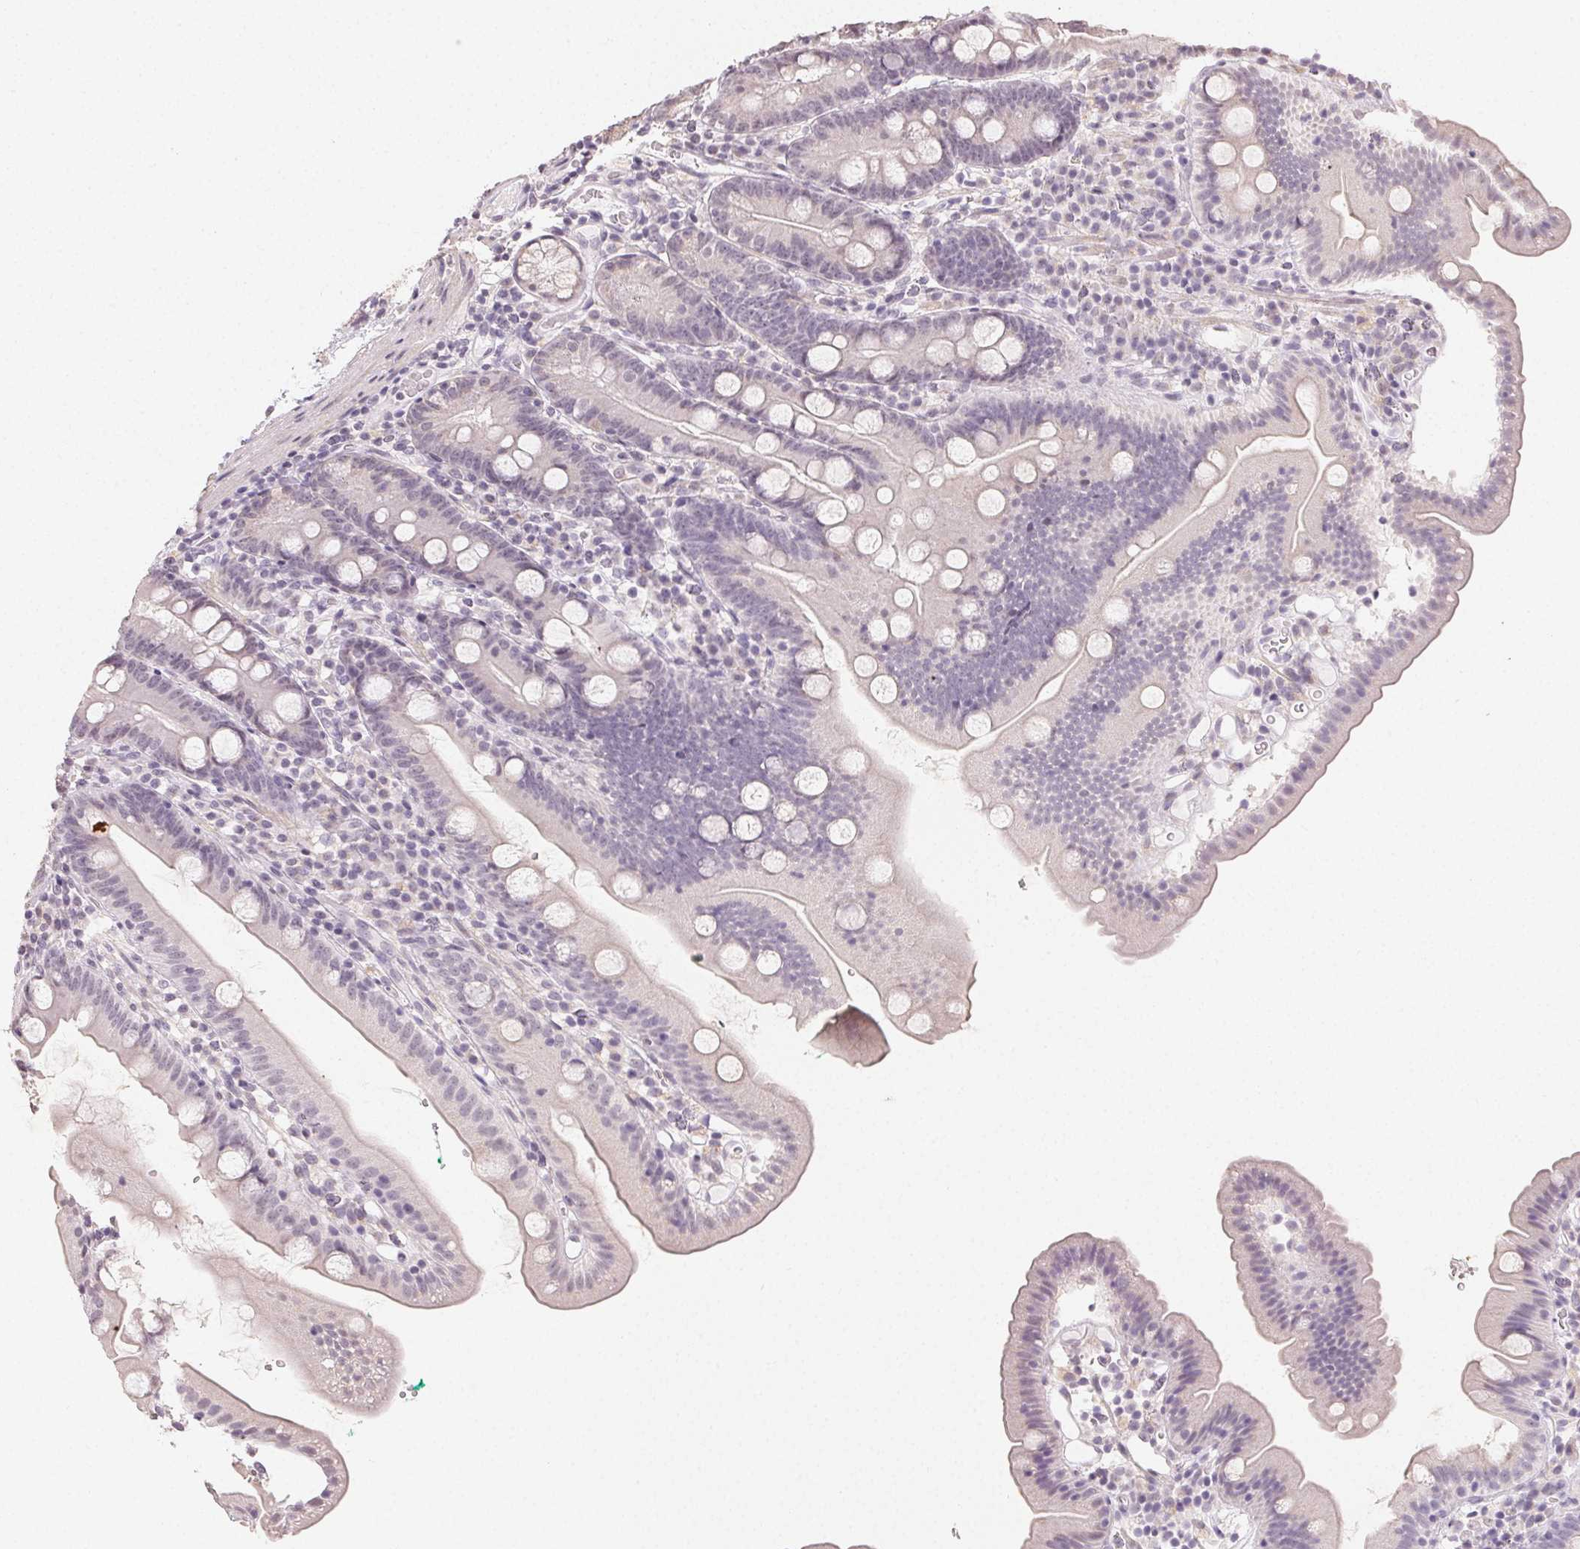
{"staining": {"intensity": "moderate", "quantity": "<25%", "location": "cytoplasmic/membranous"}, "tissue": "duodenum", "cell_type": "Glandular cells", "image_type": "normal", "snomed": [{"axis": "morphology", "description": "Normal tissue, NOS"}, {"axis": "topography", "description": "Duodenum"}], "caption": "A histopathology image showing moderate cytoplasmic/membranous staining in about <25% of glandular cells in benign duodenum, as visualized by brown immunohistochemical staining.", "gene": "TMEM174", "patient": {"sex": "female", "age": 67}}